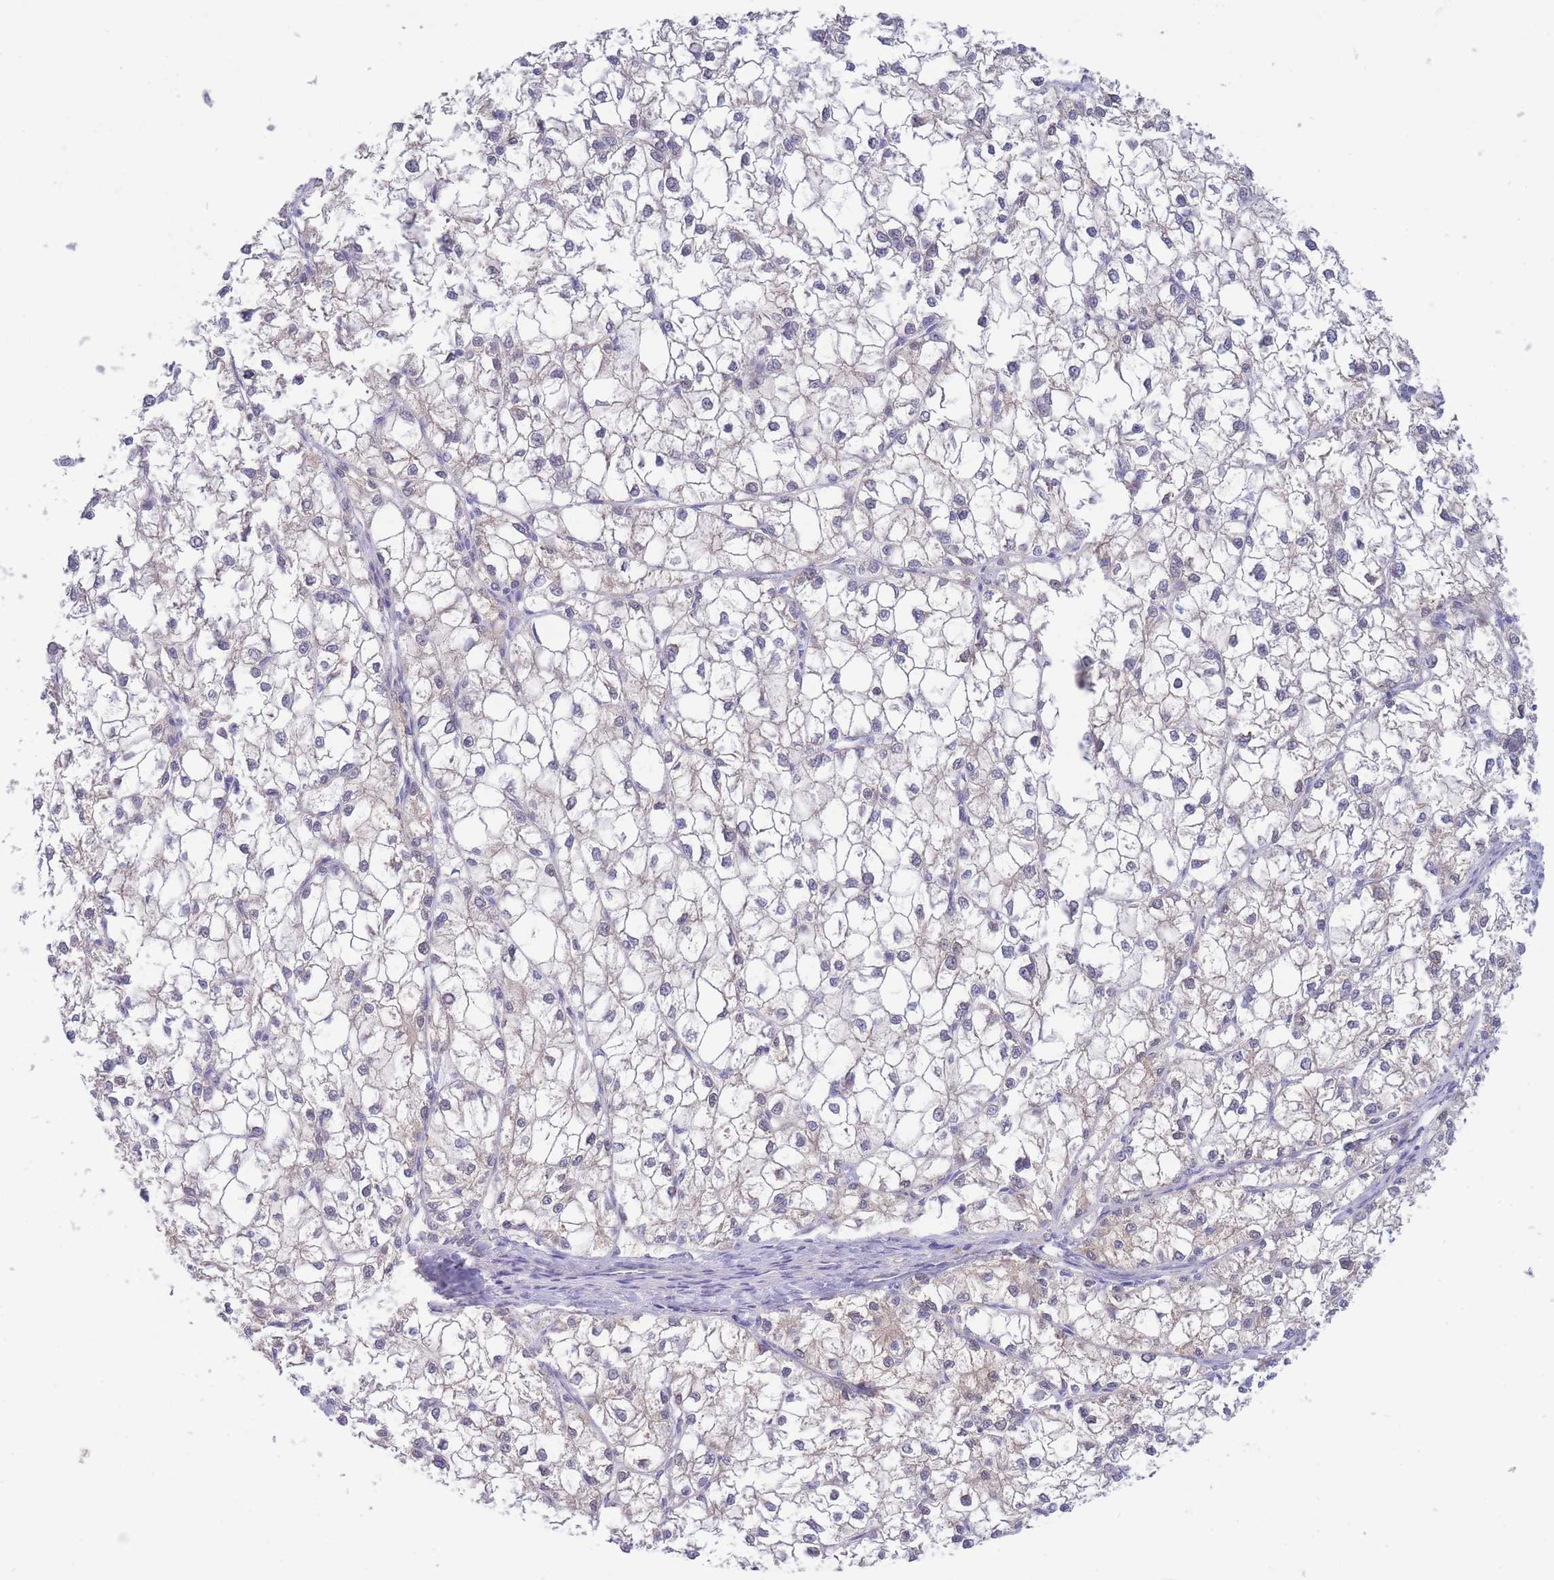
{"staining": {"intensity": "negative", "quantity": "none", "location": "none"}, "tissue": "liver cancer", "cell_type": "Tumor cells", "image_type": "cancer", "snomed": [{"axis": "morphology", "description": "Carcinoma, Hepatocellular, NOS"}, {"axis": "topography", "description": "Liver"}], "caption": "Human liver hepatocellular carcinoma stained for a protein using immunohistochemistry (IHC) displays no expression in tumor cells.", "gene": "PCDHB3", "patient": {"sex": "female", "age": 43}}